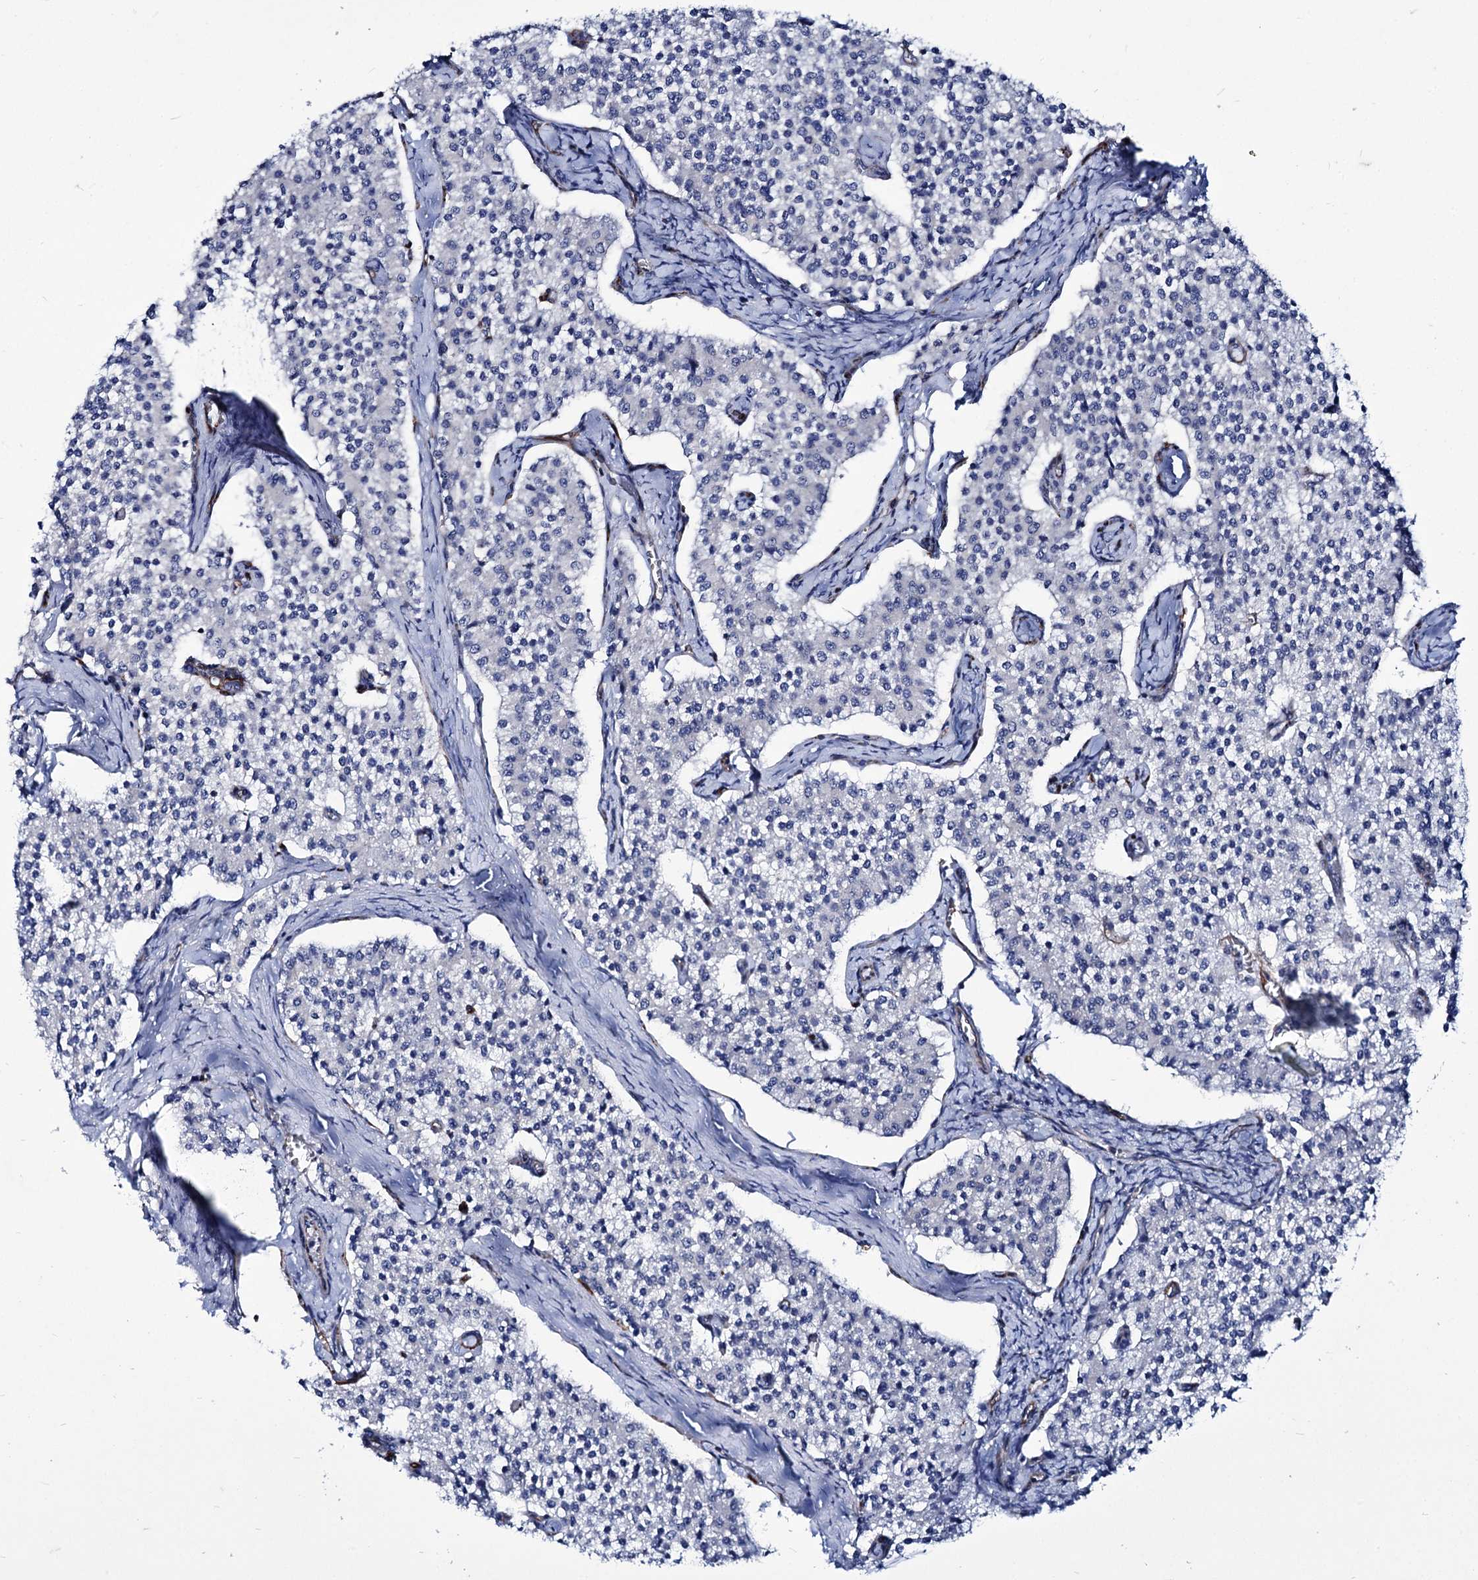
{"staining": {"intensity": "negative", "quantity": "none", "location": "none"}, "tissue": "carcinoid", "cell_type": "Tumor cells", "image_type": "cancer", "snomed": [{"axis": "morphology", "description": "Carcinoid, malignant, NOS"}, {"axis": "topography", "description": "Colon"}], "caption": "High magnification brightfield microscopy of carcinoid (malignant) stained with DAB (3,3'-diaminobenzidine) (brown) and counterstained with hematoxylin (blue): tumor cells show no significant expression.", "gene": "AXL", "patient": {"sex": "female", "age": 52}}